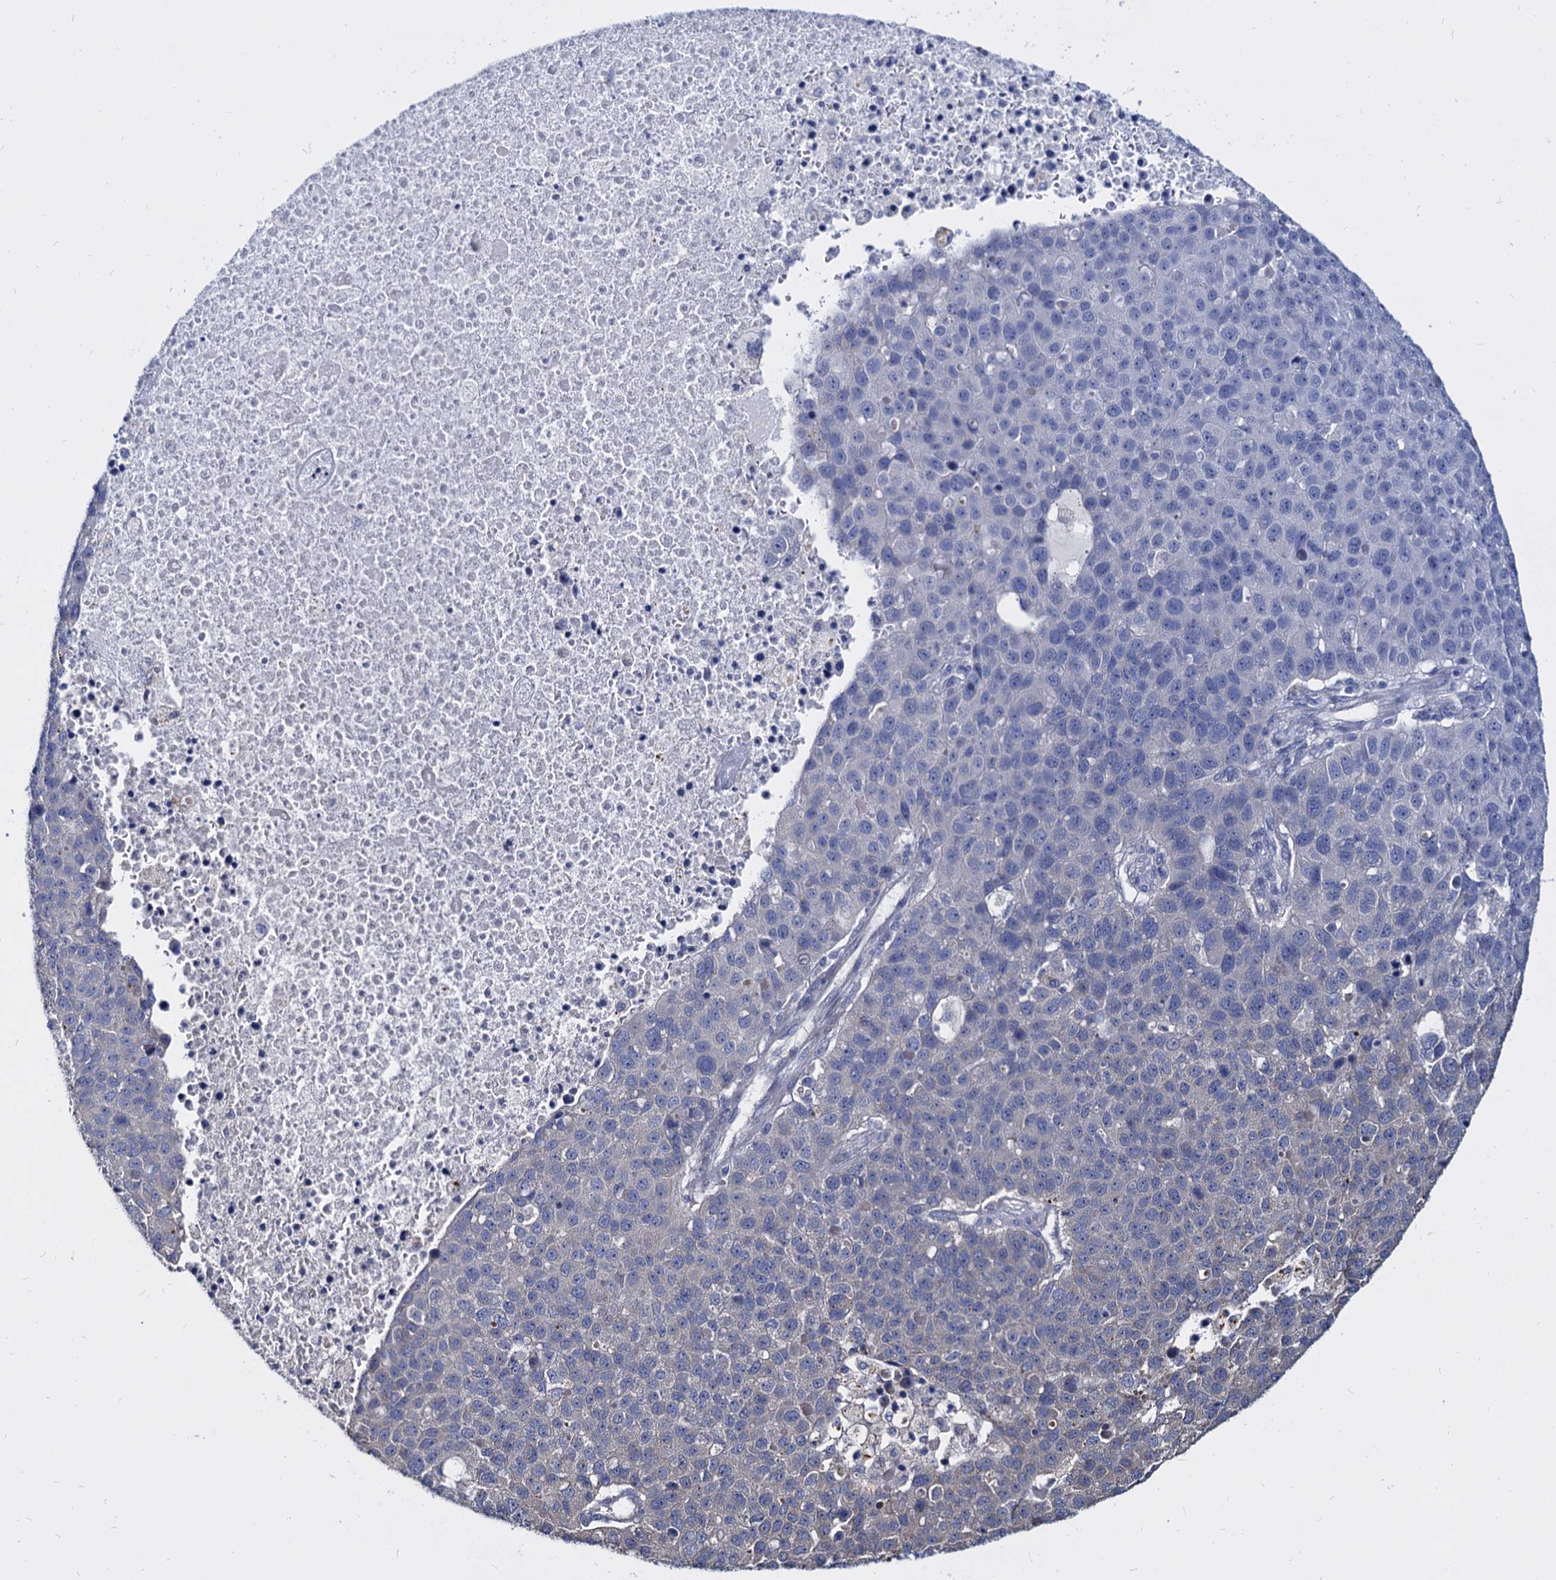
{"staining": {"intensity": "weak", "quantity": "<25%", "location": "cytoplasmic/membranous"}, "tissue": "pancreatic cancer", "cell_type": "Tumor cells", "image_type": "cancer", "snomed": [{"axis": "morphology", "description": "Adenocarcinoma, NOS"}, {"axis": "topography", "description": "Pancreas"}], "caption": "Human adenocarcinoma (pancreatic) stained for a protein using immunohistochemistry reveals no positivity in tumor cells.", "gene": "WWC3", "patient": {"sex": "female", "age": 61}}